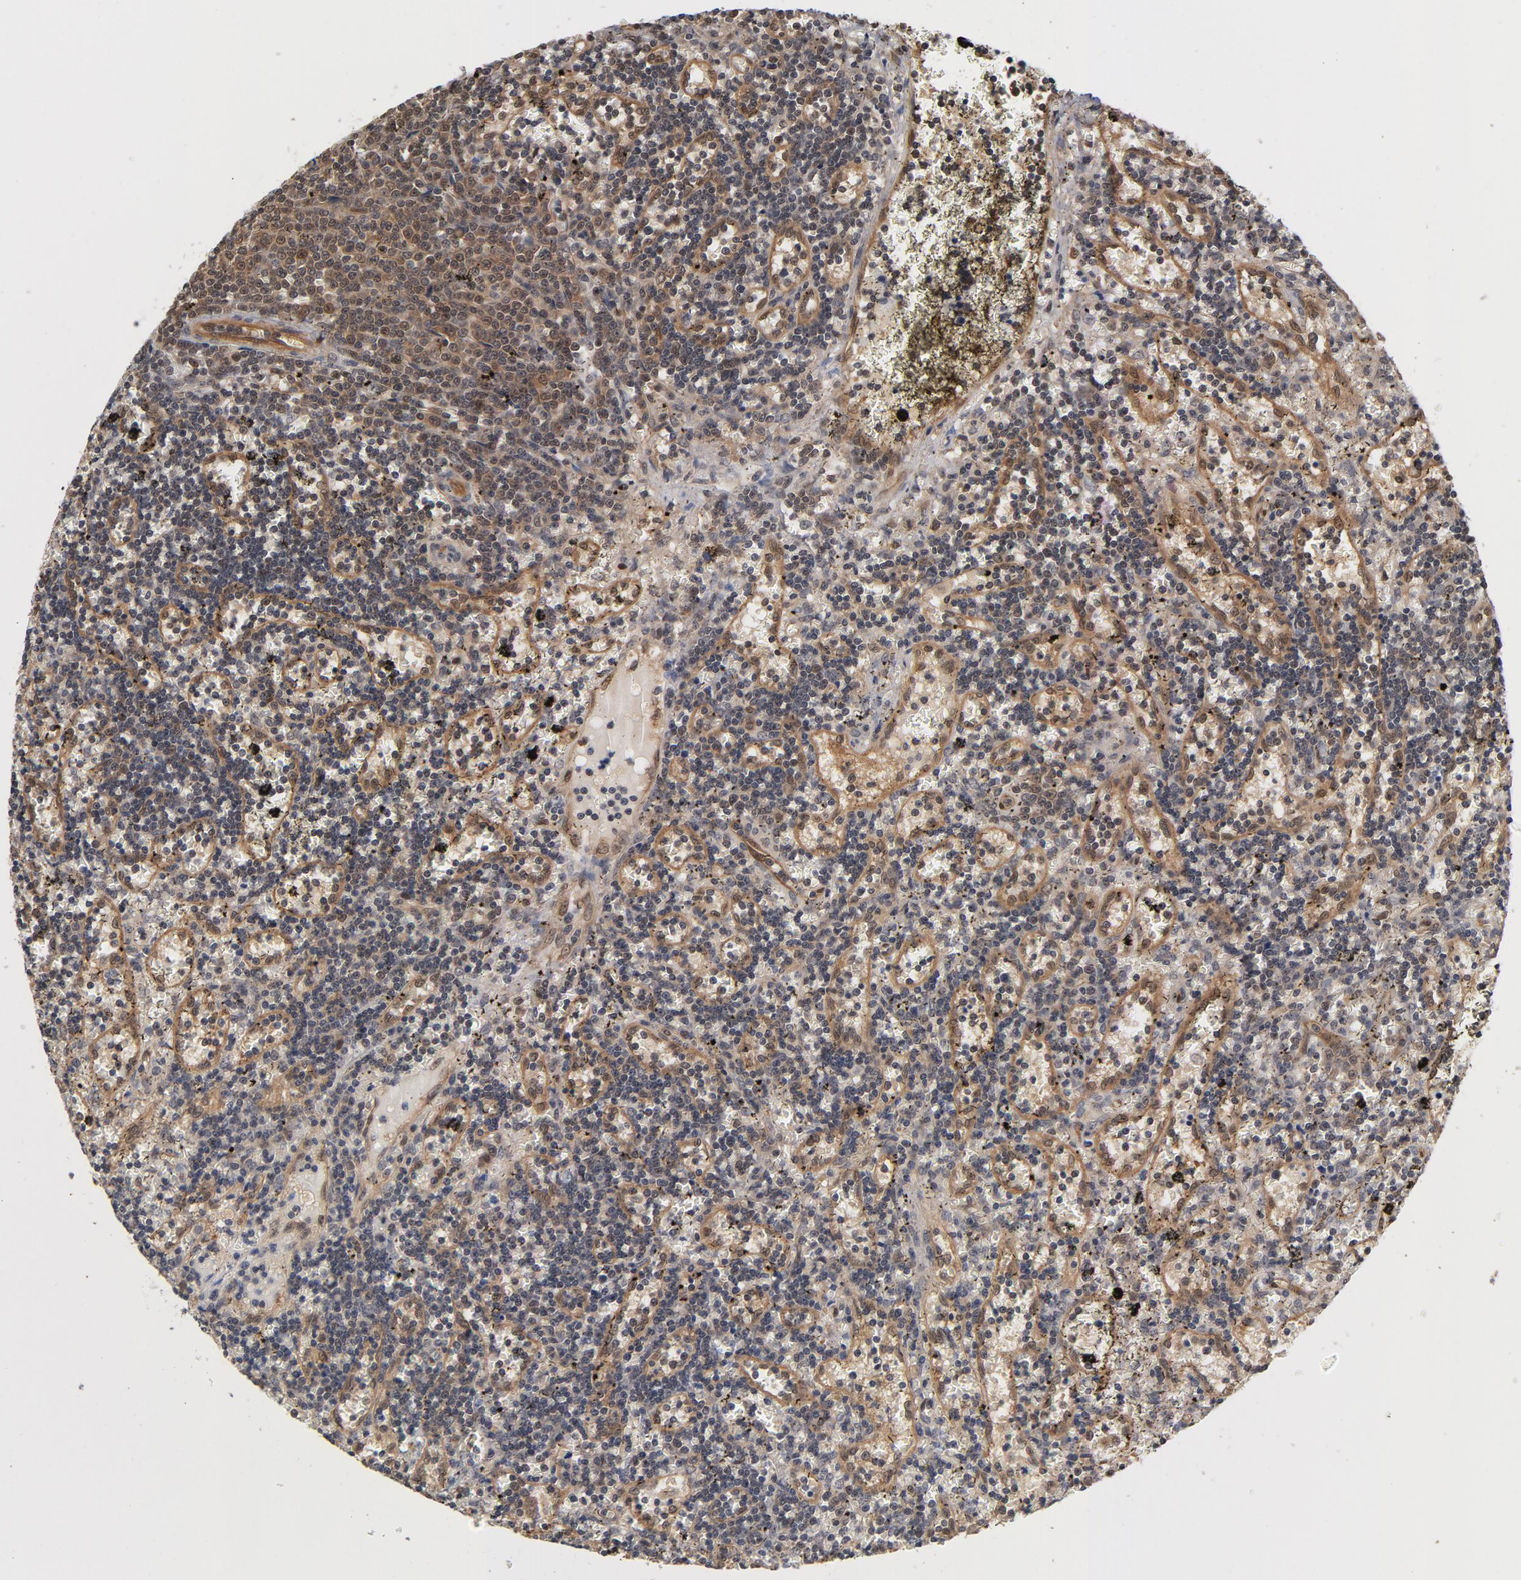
{"staining": {"intensity": "moderate", "quantity": "25%-75%", "location": "cytoplasmic/membranous"}, "tissue": "lymphoma", "cell_type": "Tumor cells", "image_type": "cancer", "snomed": [{"axis": "morphology", "description": "Malignant lymphoma, non-Hodgkin's type, Low grade"}, {"axis": "topography", "description": "Spleen"}], "caption": "Malignant lymphoma, non-Hodgkin's type (low-grade) was stained to show a protein in brown. There is medium levels of moderate cytoplasmic/membranous staining in about 25%-75% of tumor cells.", "gene": "CDC37", "patient": {"sex": "male", "age": 60}}